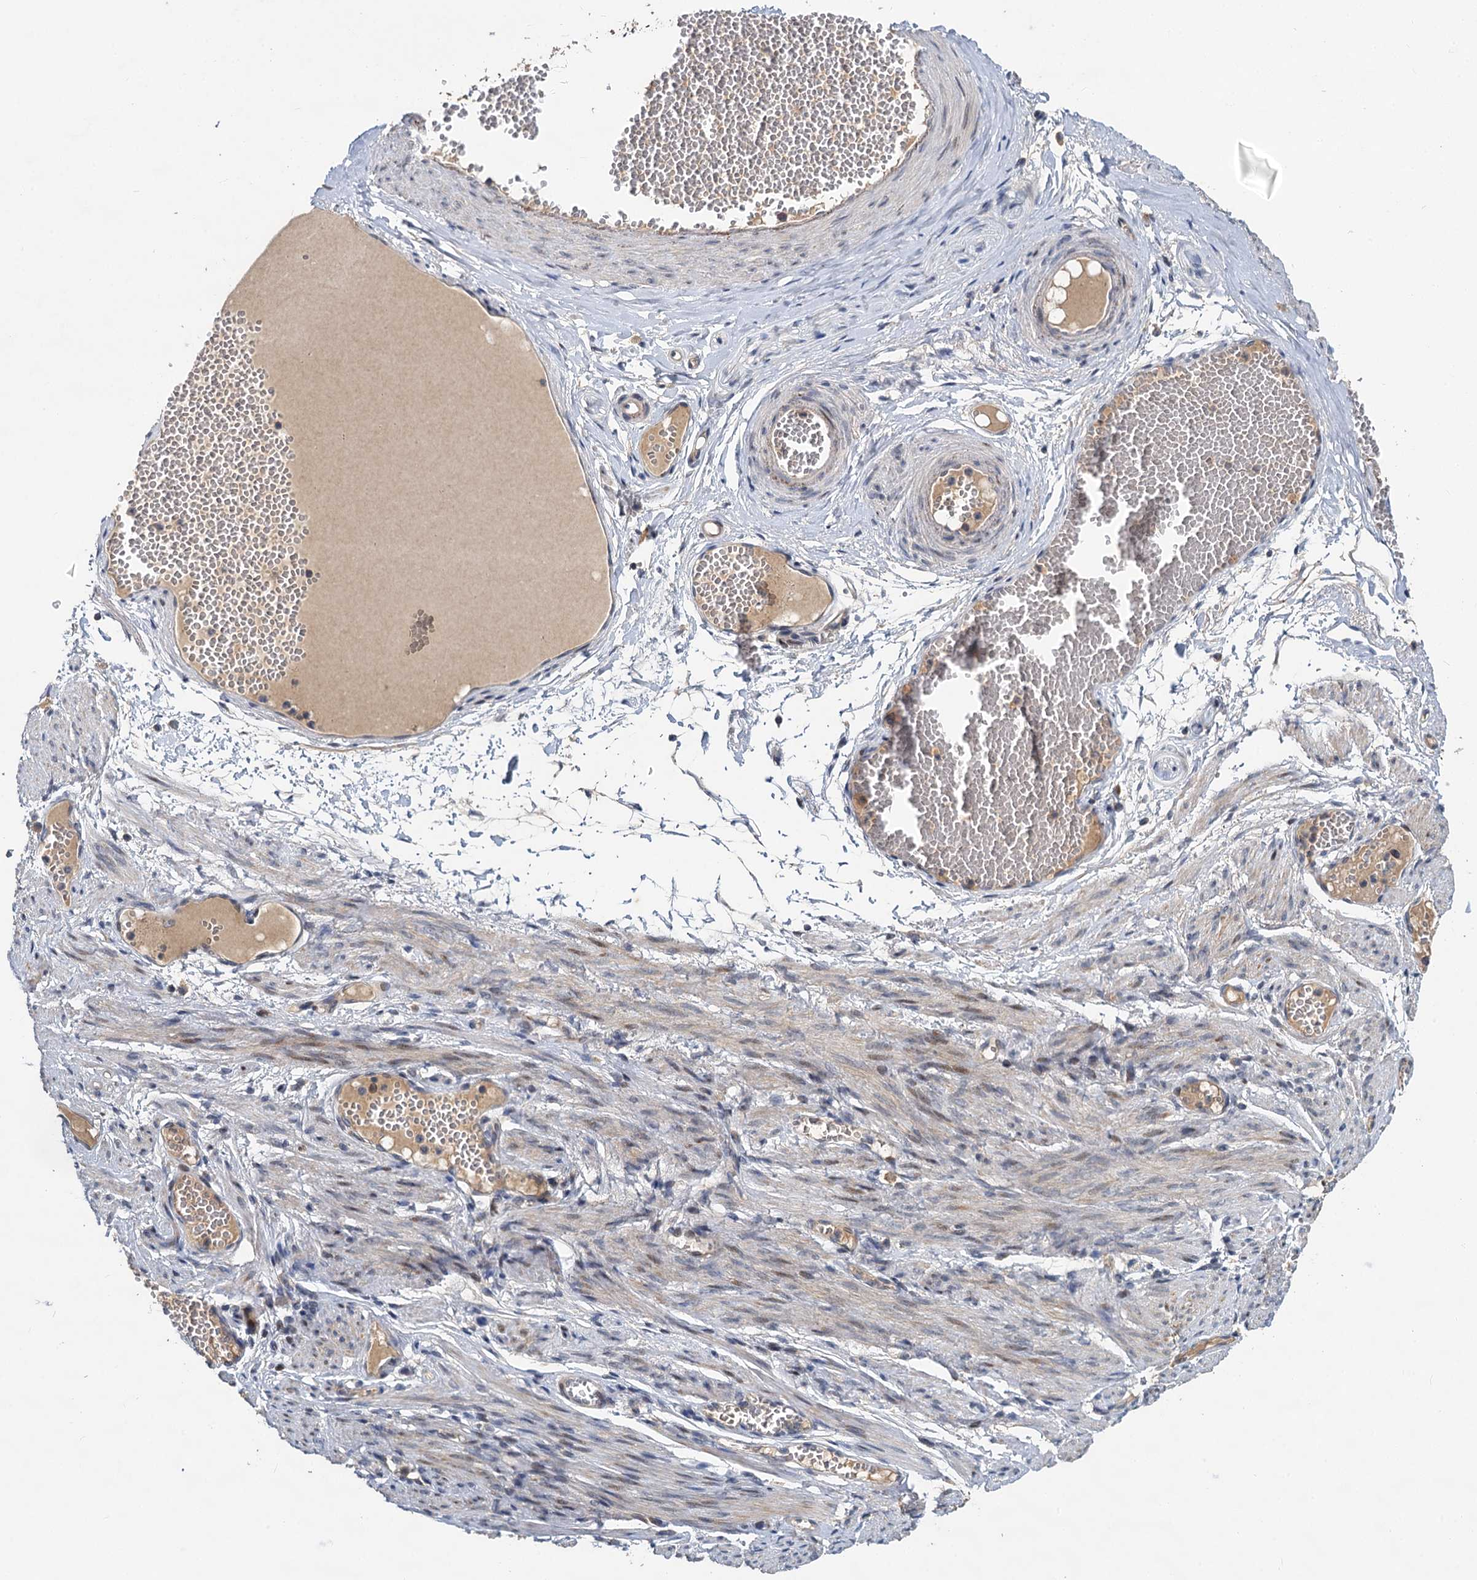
{"staining": {"intensity": "negative", "quantity": "none", "location": "none"}, "tissue": "soft tissue", "cell_type": "Fibroblasts", "image_type": "normal", "snomed": [{"axis": "morphology", "description": "Normal tissue, NOS"}, {"axis": "topography", "description": "Smooth muscle"}, {"axis": "topography", "description": "Peripheral nerve tissue"}], "caption": "The histopathology image demonstrates no staining of fibroblasts in benign soft tissue.", "gene": "TMEM39A", "patient": {"sex": "female", "age": 39}}